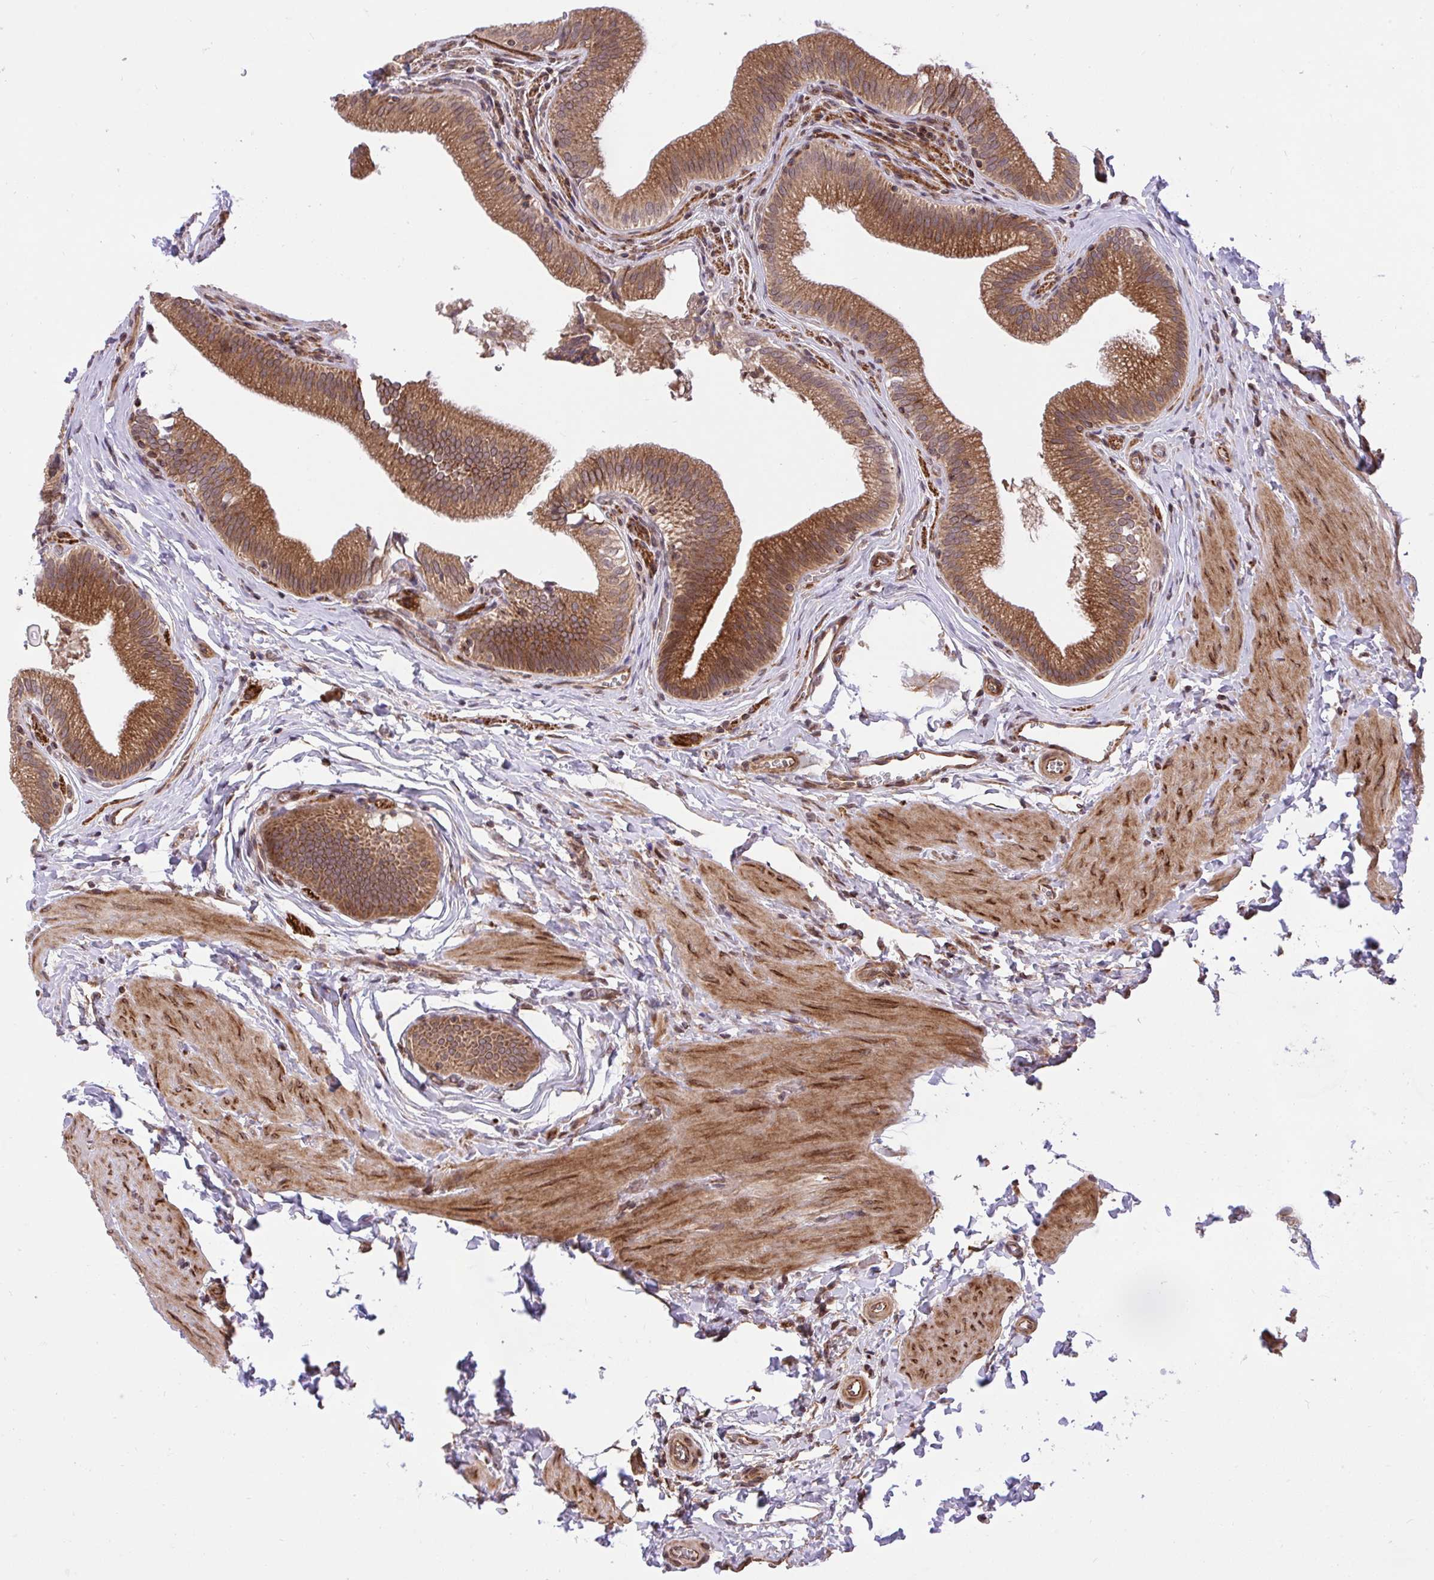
{"staining": {"intensity": "strong", "quantity": ">75%", "location": "cytoplasmic/membranous"}, "tissue": "gallbladder", "cell_type": "Glandular cells", "image_type": "normal", "snomed": [{"axis": "morphology", "description": "Normal tissue, NOS"}, {"axis": "topography", "description": "Gallbladder"}, {"axis": "topography", "description": "Peripheral nerve tissue"}], "caption": "The immunohistochemical stain shows strong cytoplasmic/membranous positivity in glandular cells of benign gallbladder. The protein is stained brown, and the nuclei are stained in blue (DAB IHC with brightfield microscopy, high magnification).", "gene": "ERI1", "patient": {"sex": "male", "age": 17}}